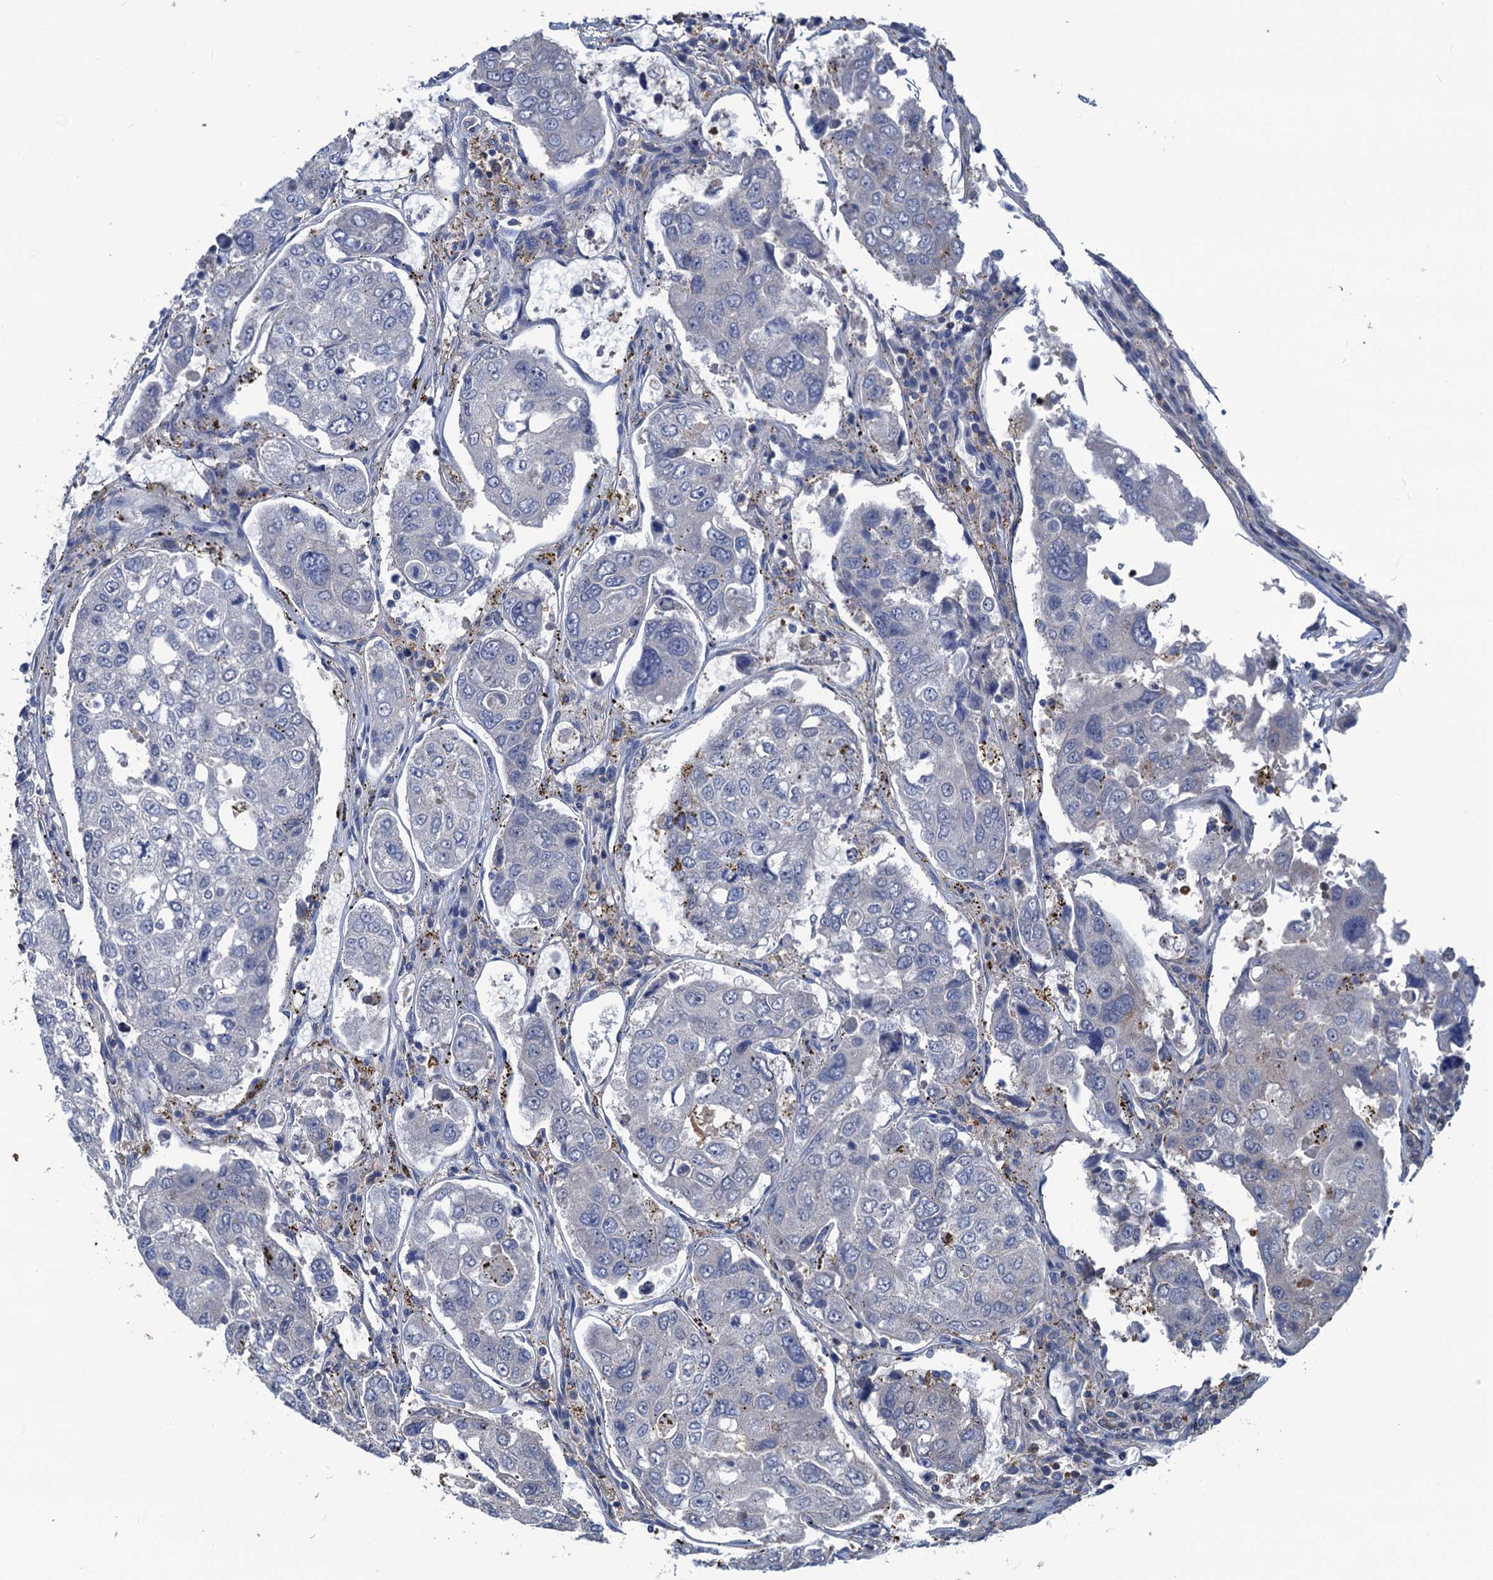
{"staining": {"intensity": "negative", "quantity": "none", "location": "none"}, "tissue": "urothelial cancer", "cell_type": "Tumor cells", "image_type": "cancer", "snomed": [{"axis": "morphology", "description": "Urothelial carcinoma, High grade"}, {"axis": "topography", "description": "Lymph node"}, {"axis": "topography", "description": "Urinary bladder"}], "caption": "Human urothelial cancer stained for a protein using immunohistochemistry reveals no expression in tumor cells.", "gene": "RTKN2", "patient": {"sex": "male", "age": 51}}